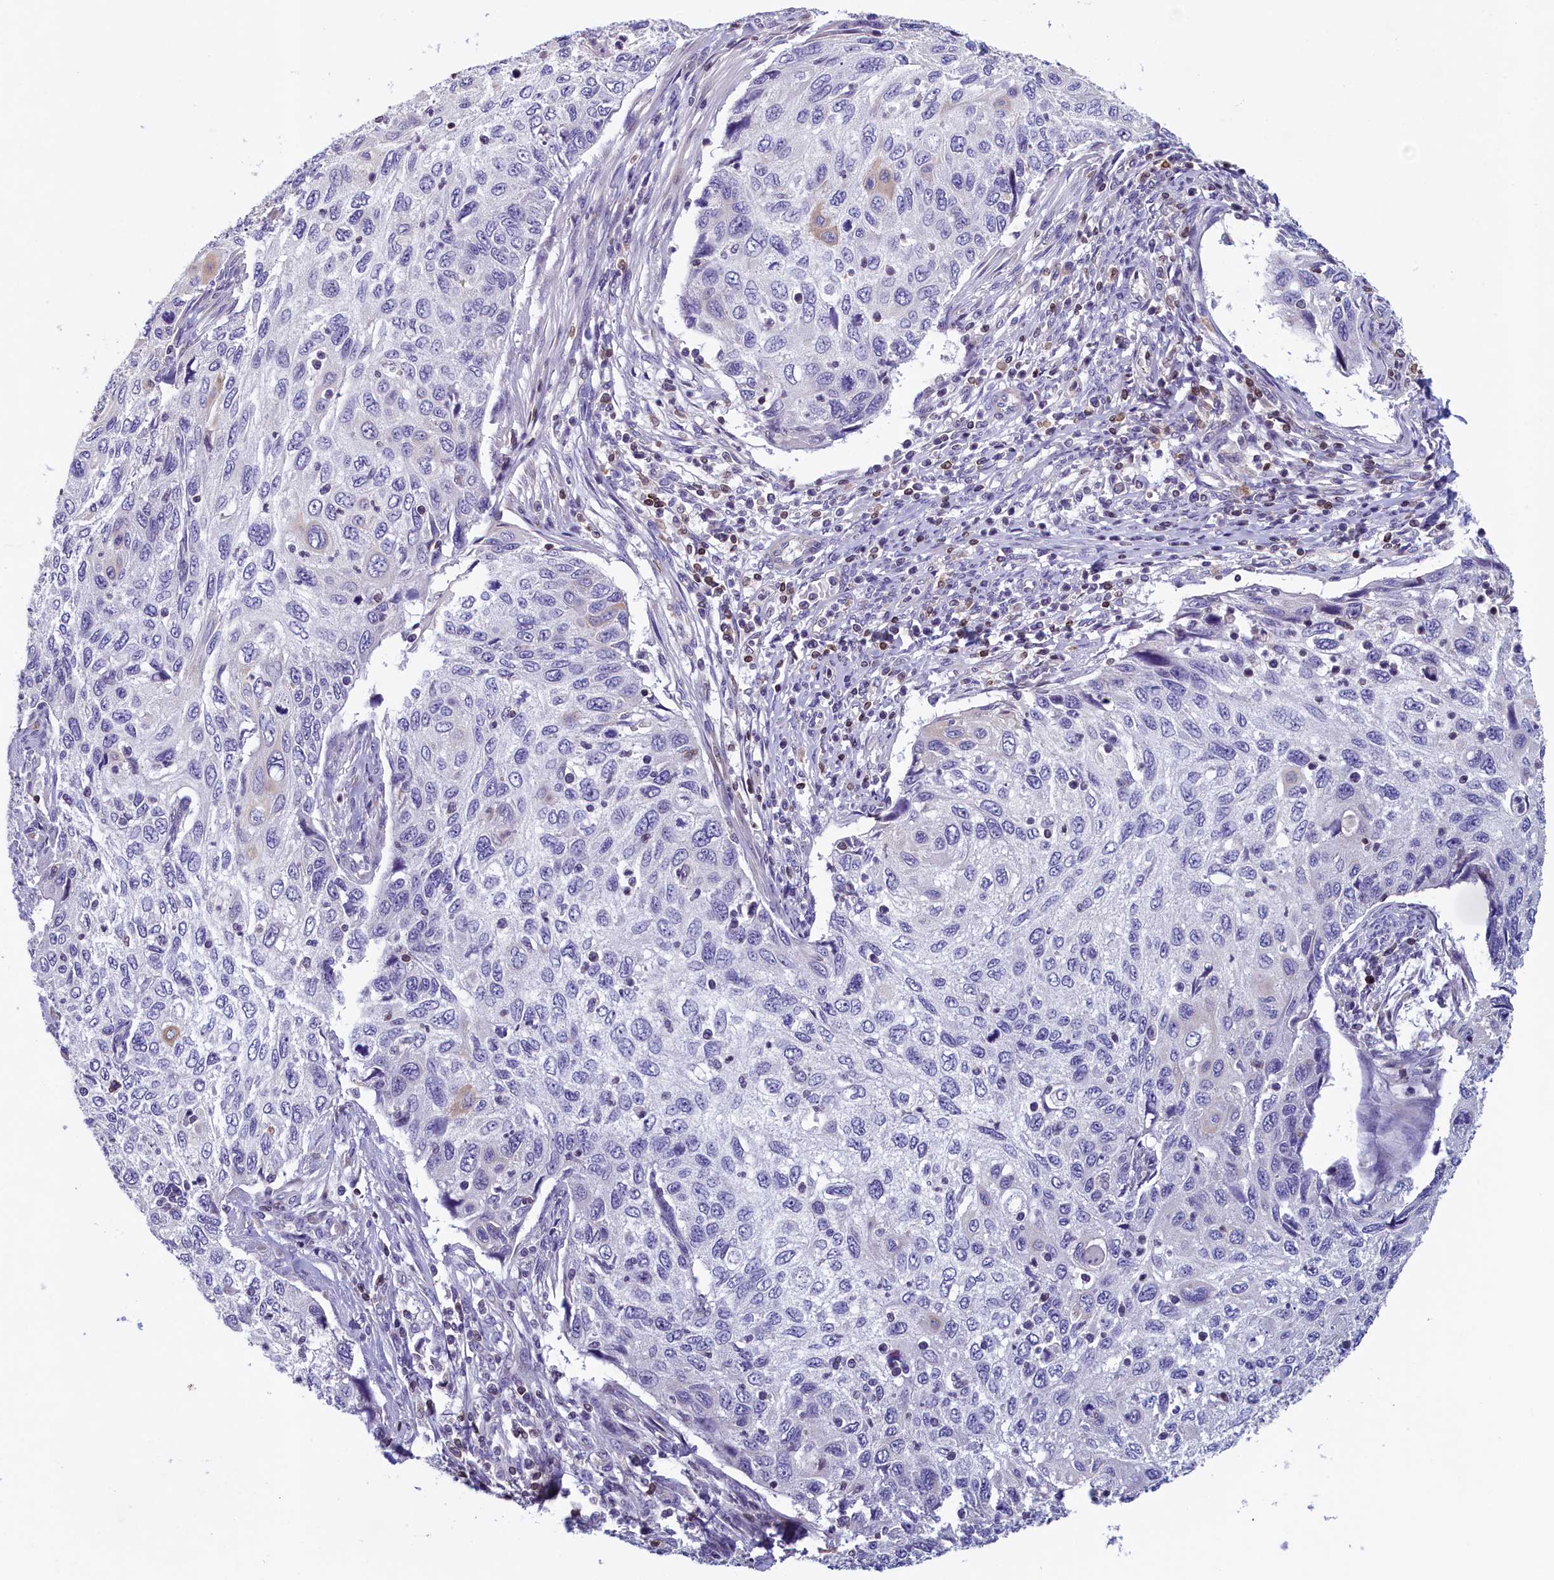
{"staining": {"intensity": "negative", "quantity": "none", "location": "none"}, "tissue": "cervical cancer", "cell_type": "Tumor cells", "image_type": "cancer", "snomed": [{"axis": "morphology", "description": "Squamous cell carcinoma, NOS"}, {"axis": "topography", "description": "Cervix"}], "caption": "High power microscopy micrograph of an immunohistochemistry (IHC) histopathology image of cervical cancer, revealing no significant expression in tumor cells.", "gene": "TRAF3IP3", "patient": {"sex": "female", "age": 70}}